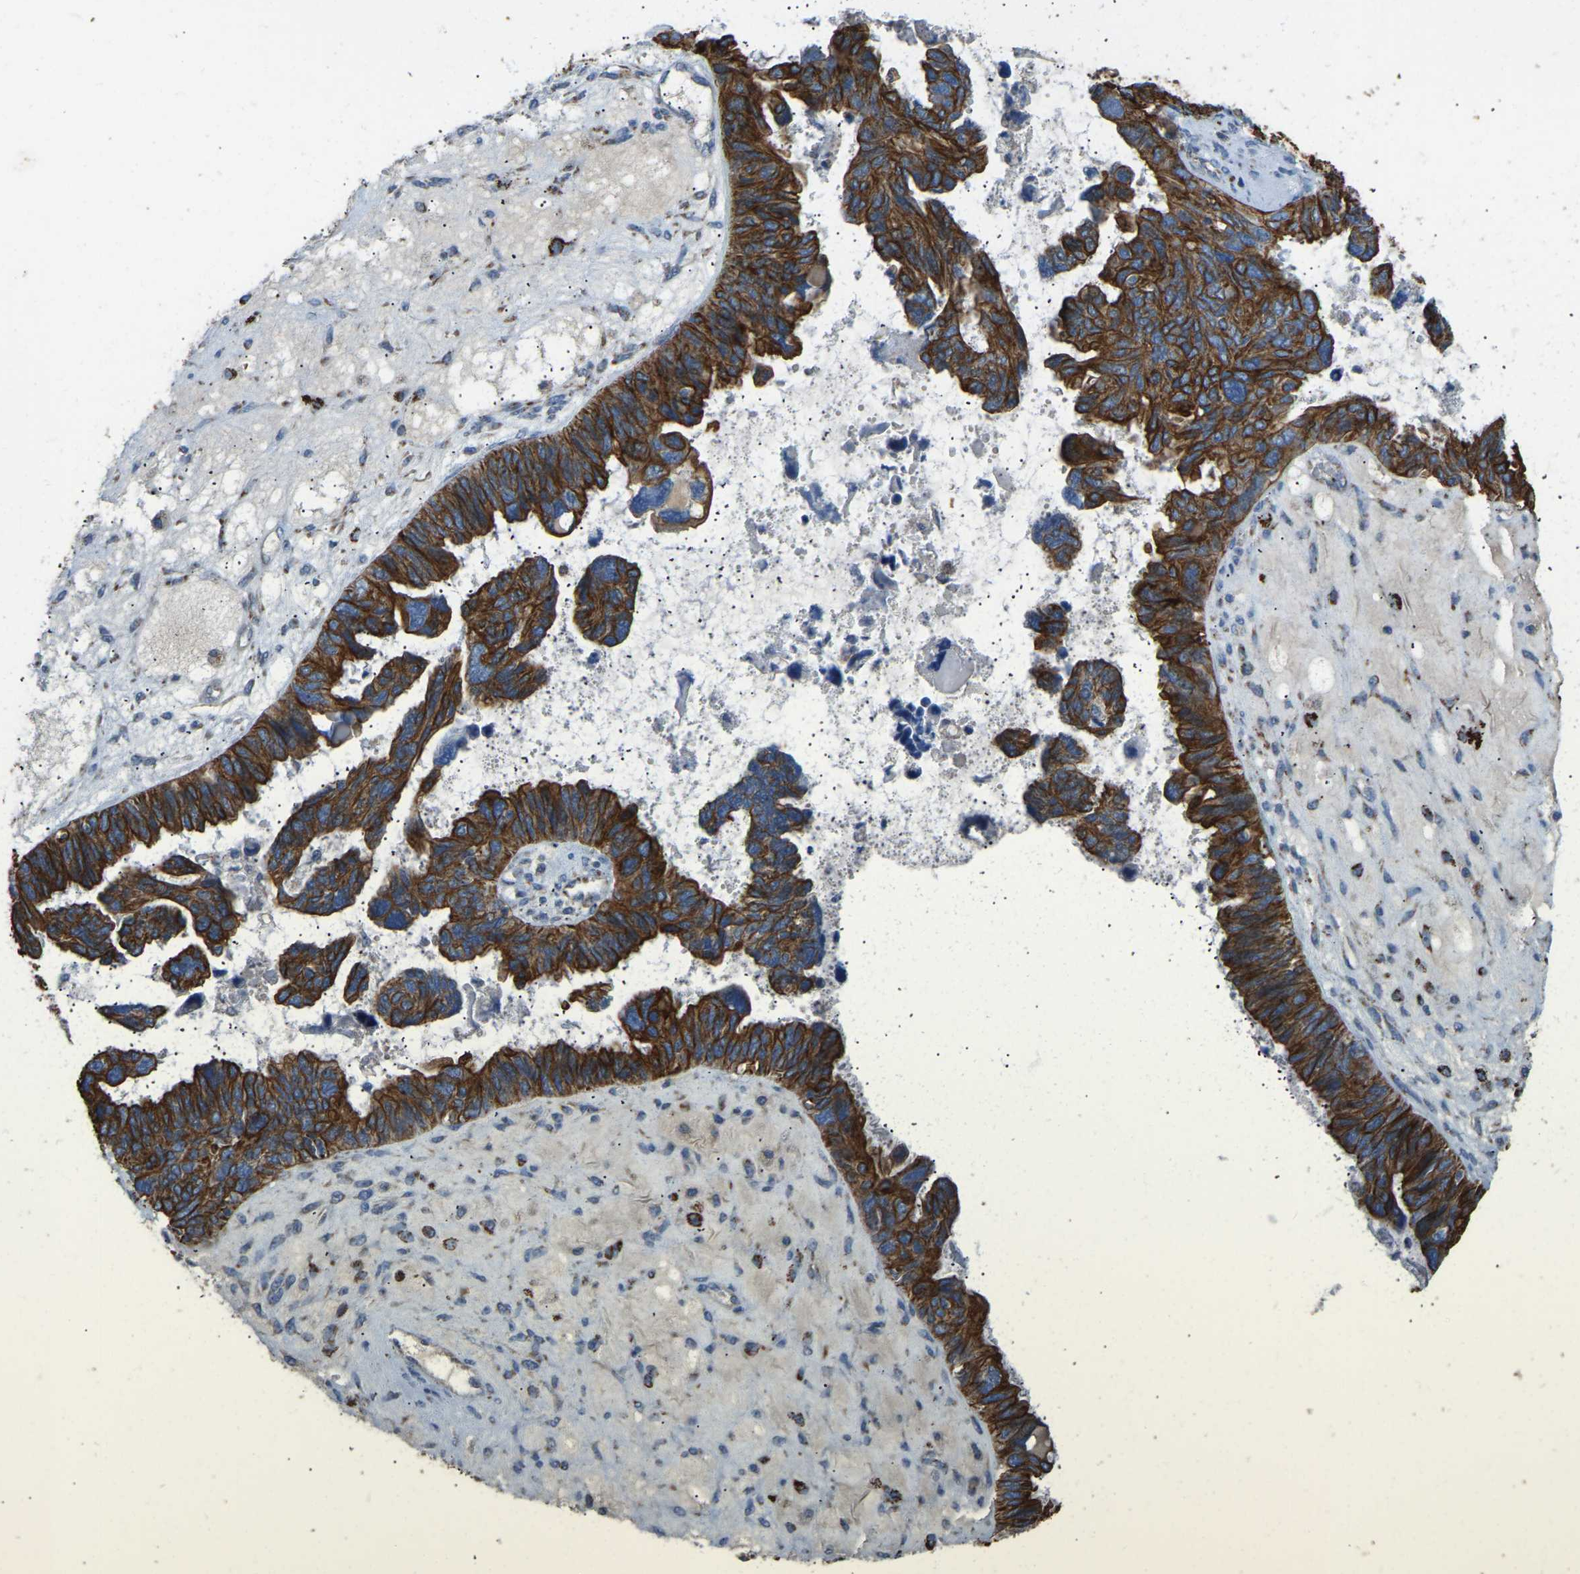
{"staining": {"intensity": "strong", "quantity": ">75%", "location": "cytoplasmic/membranous"}, "tissue": "ovarian cancer", "cell_type": "Tumor cells", "image_type": "cancer", "snomed": [{"axis": "morphology", "description": "Cystadenocarcinoma, serous, NOS"}, {"axis": "topography", "description": "Ovary"}], "caption": "Human serous cystadenocarcinoma (ovarian) stained for a protein (brown) exhibits strong cytoplasmic/membranous positive positivity in about >75% of tumor cells.", "gene": "ZNF200", "patient": {"sex": "female", "age": 79}}